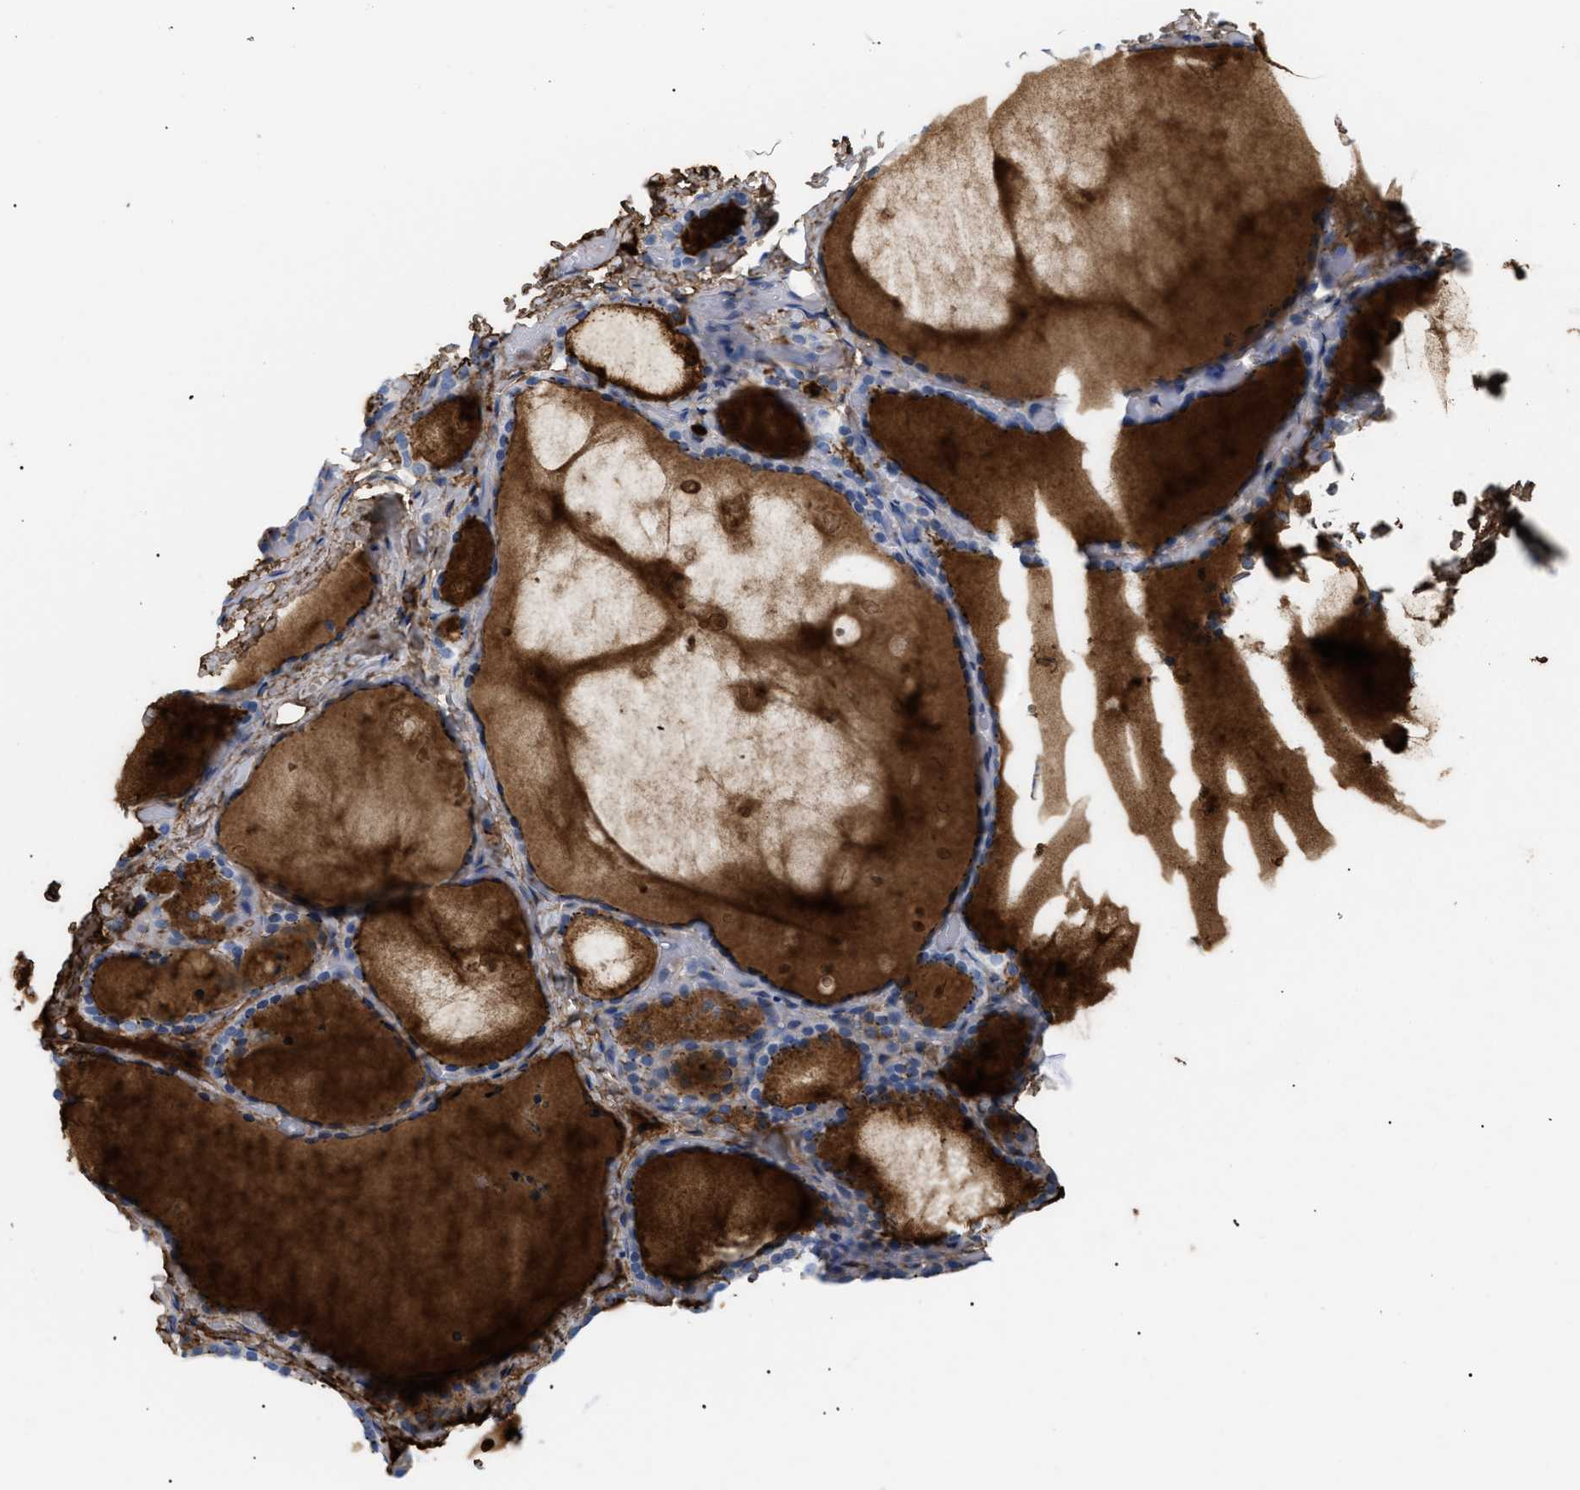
{"staining": {"intensity": "strong", "quantity": ">75%", "location": "cytoplasmic/membranous"}, "tissue": "thyroid gland", "cell_type": "Glandular cells", "image_type": "normal", "snomed": [{"axis": "morphology", "description": "Normal tissue, NOS"}, {"axis": "topography", "description": "Thyroid gland"}], "caption": "Immunohistochemical staining of benign thyroid gland reveals >75% levels of strong cytoplasmic/membranous protein expression in about >75% of glandular cells.", "gene": "TMEM17", "patient": {"sex": "female", "age": 44}}